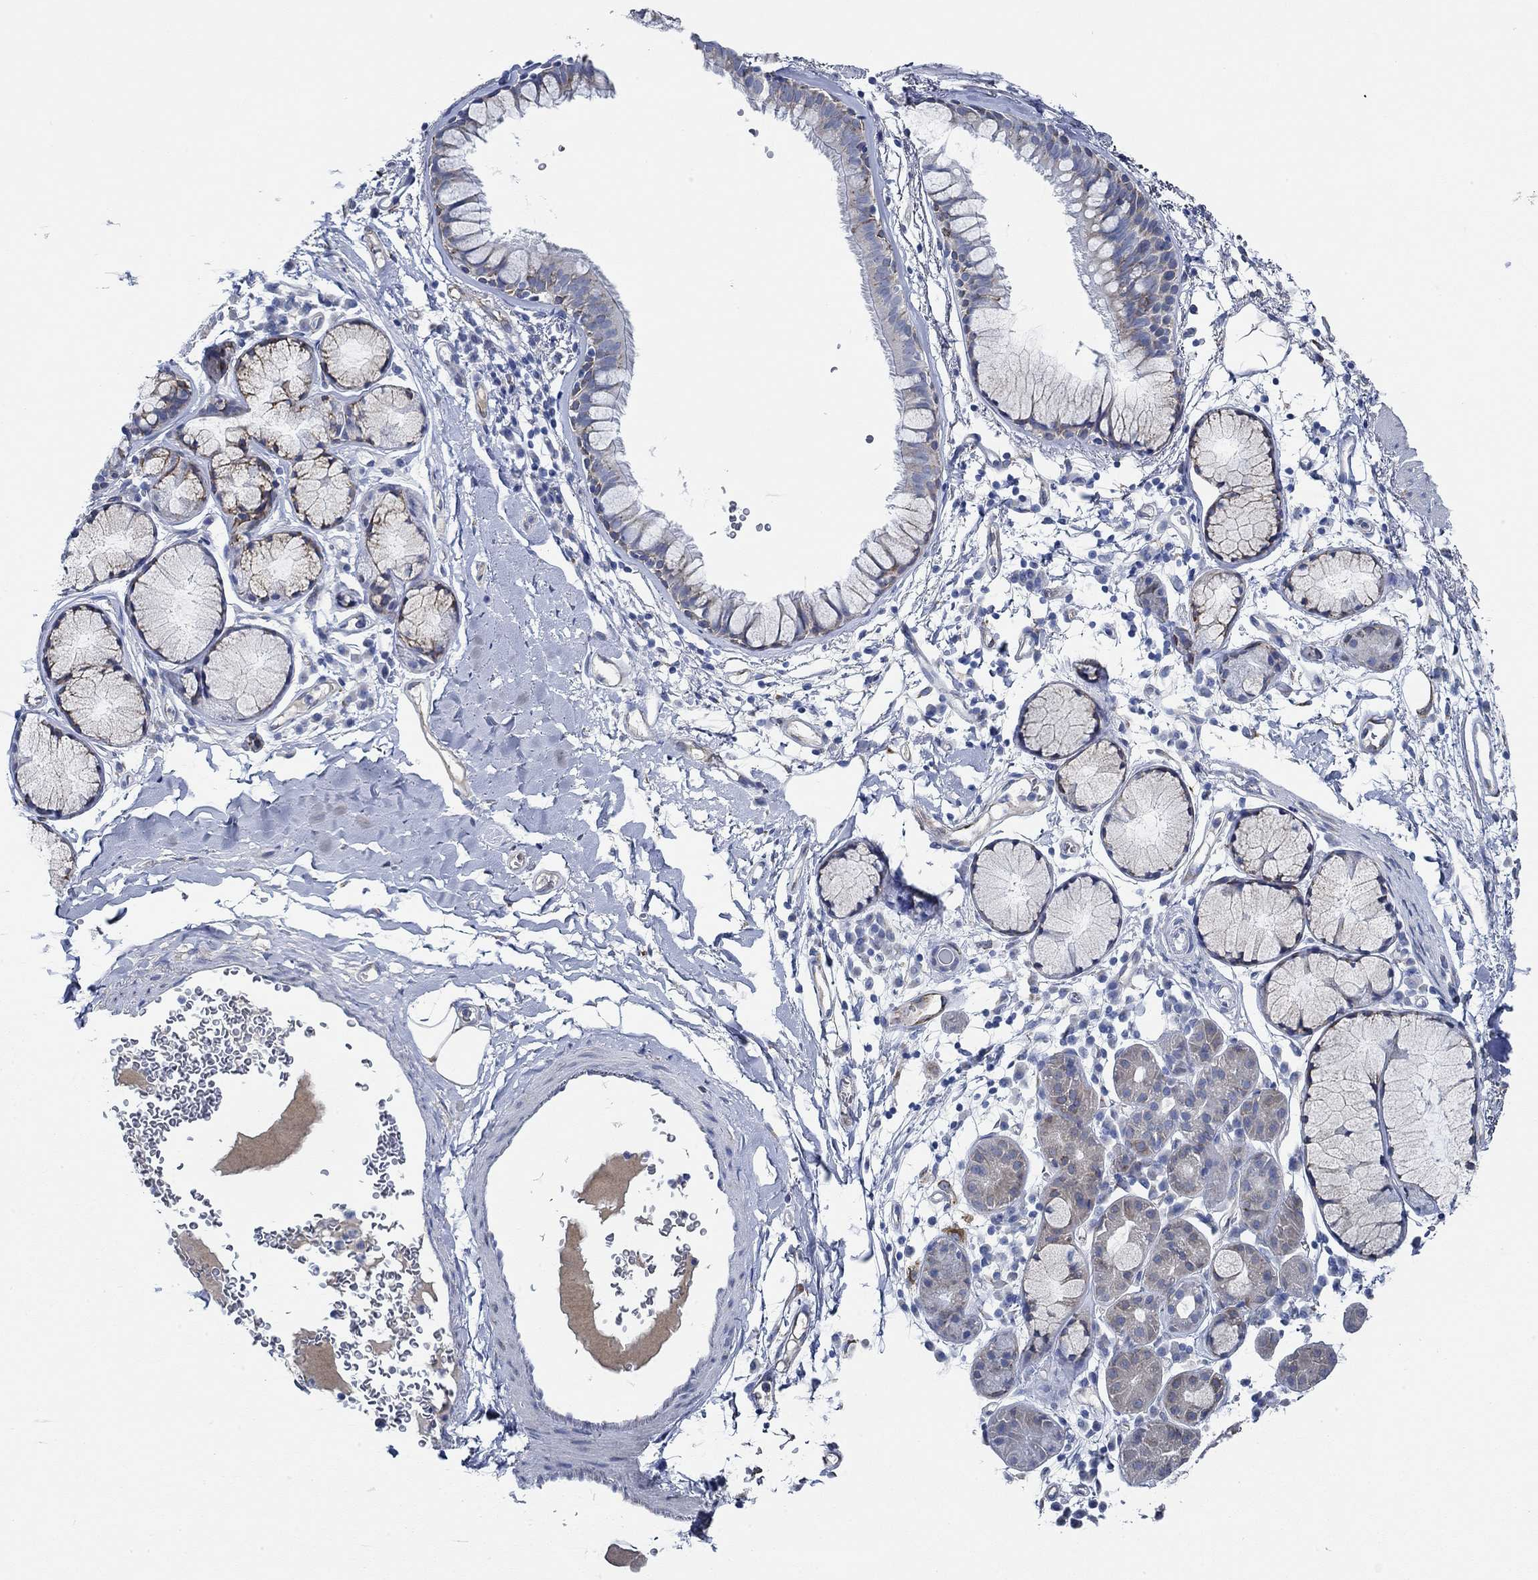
{"staining": {"intensity": "negative", "quantity": "none", "location": "none"}, "tissue": "bronchus", "cell_type": "Respiratory epithelial cells", "image_type": "normal", "snomed": [{"axis": "morphology", "description": "Normal tissue, NOS"}, {"axis": "morphology", "description": "Squamous cell carcinoma, NOS"}, {"axis": "topography", "description": "Cartilage tissue"}, {"axis": "topography", "description": "Bronchus"}], "caption": "Protein analysis of unremarkable bronchus demonstrates no significant expression in respiratory epithelial cells.", "gene": "HECW2", "patient": {"sex": "male", "age": 72}}